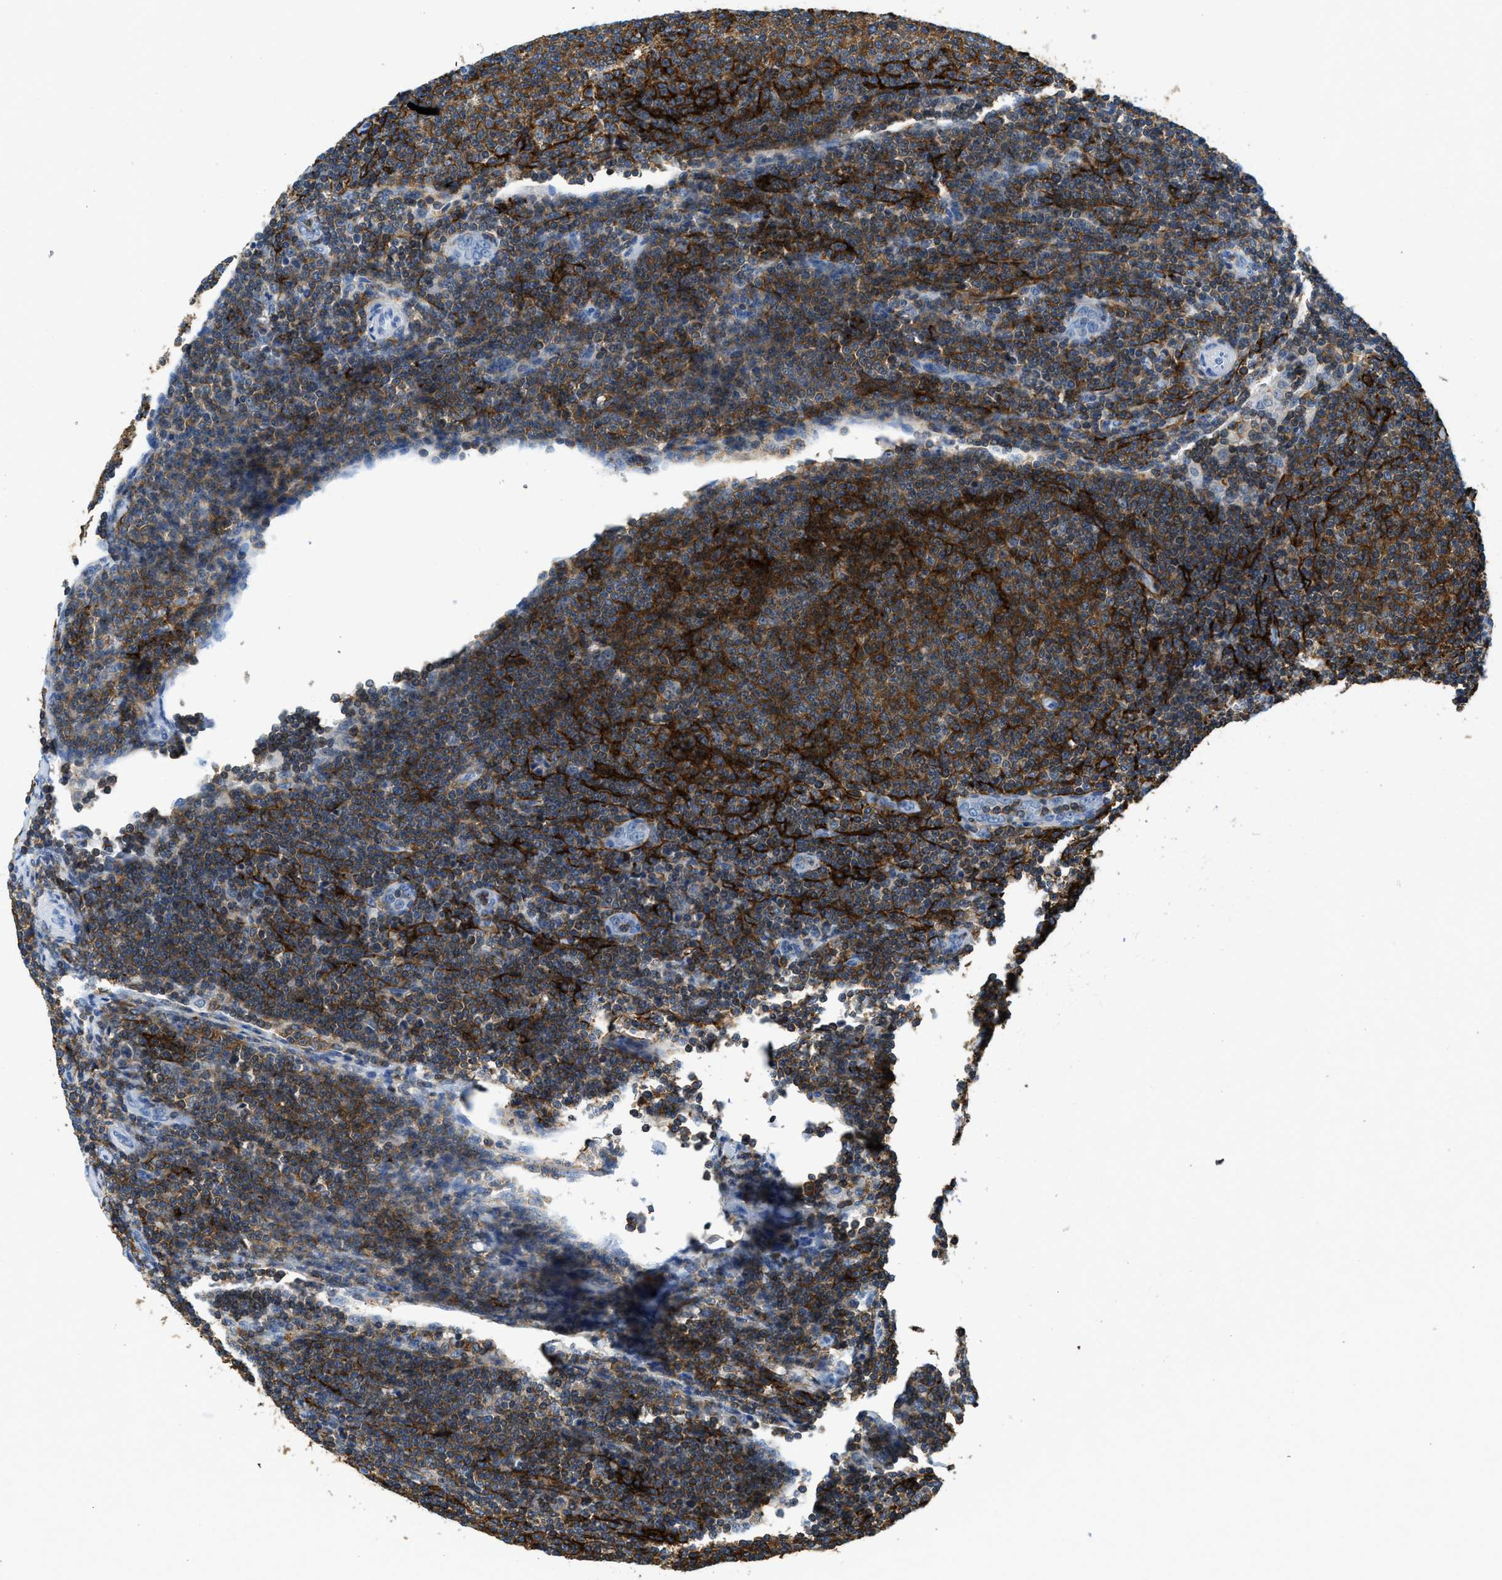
{"staining": {"intensity": "strong", "quantity": ">75%", "location": "cytoplasmic/membranous"}, "tissue": "lymphoma", "cell_type": "Tumor cells", "image_type": "cancer", "snomed": [{"axis": "morphology", "description": "Malignant lymphoma, non-Hodgkin's type, Low grade"}, {"axis": "topography", "description": "Lymph node"}], "caption": "Protein expression analysis of malignant lymphoma, non-Hodgkin's type (low-grade) demonstrates strong cytoplasmic/membranous staining in approximately >75% of tumor cells.", "gene": "FAM151A", "patient": {"sex": "male", "age": 66}}